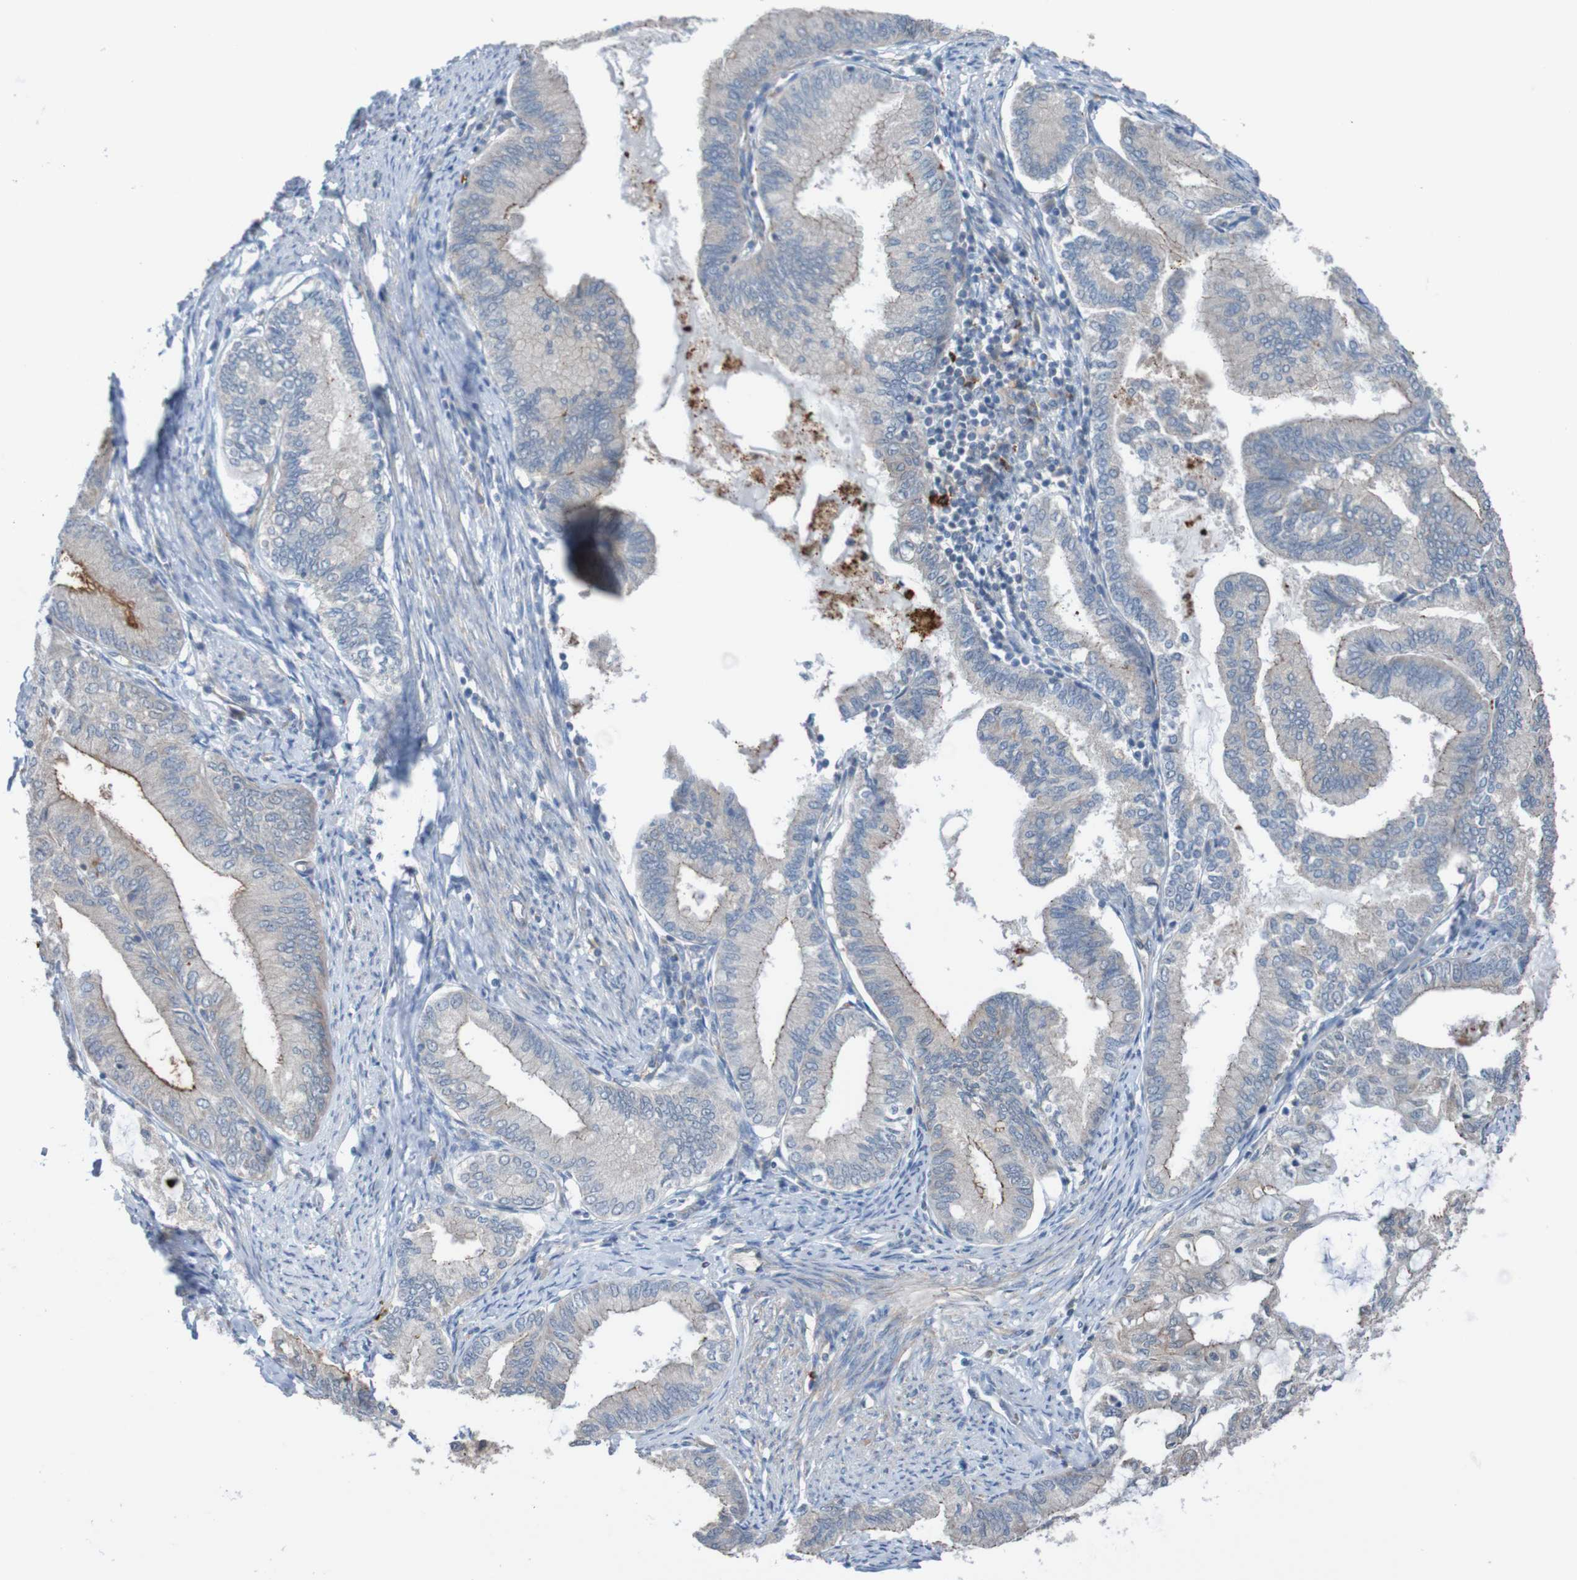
{"staining": {"intensity": "moderate", "quantity": "<25%", "location": "cytoplasmic/membranous"}, "tissue": "endometrial cancer", "cell_type": "Tumor cells", "image_type": "cancer", "snomed": [{"axis": "morphology", "description": "Adenocarcinoma, NOS"}, {"axis": "topography", "description": "Endometrium"}], "caption": "Immunohistochemical staining of human endometrial adenocarcinoma displays moderate cytoplasmic/membranous protein staining in about <25% of tumor cells.", "gene": "ST8SIA6", "patient": {"sex": "female", "age": 86}}